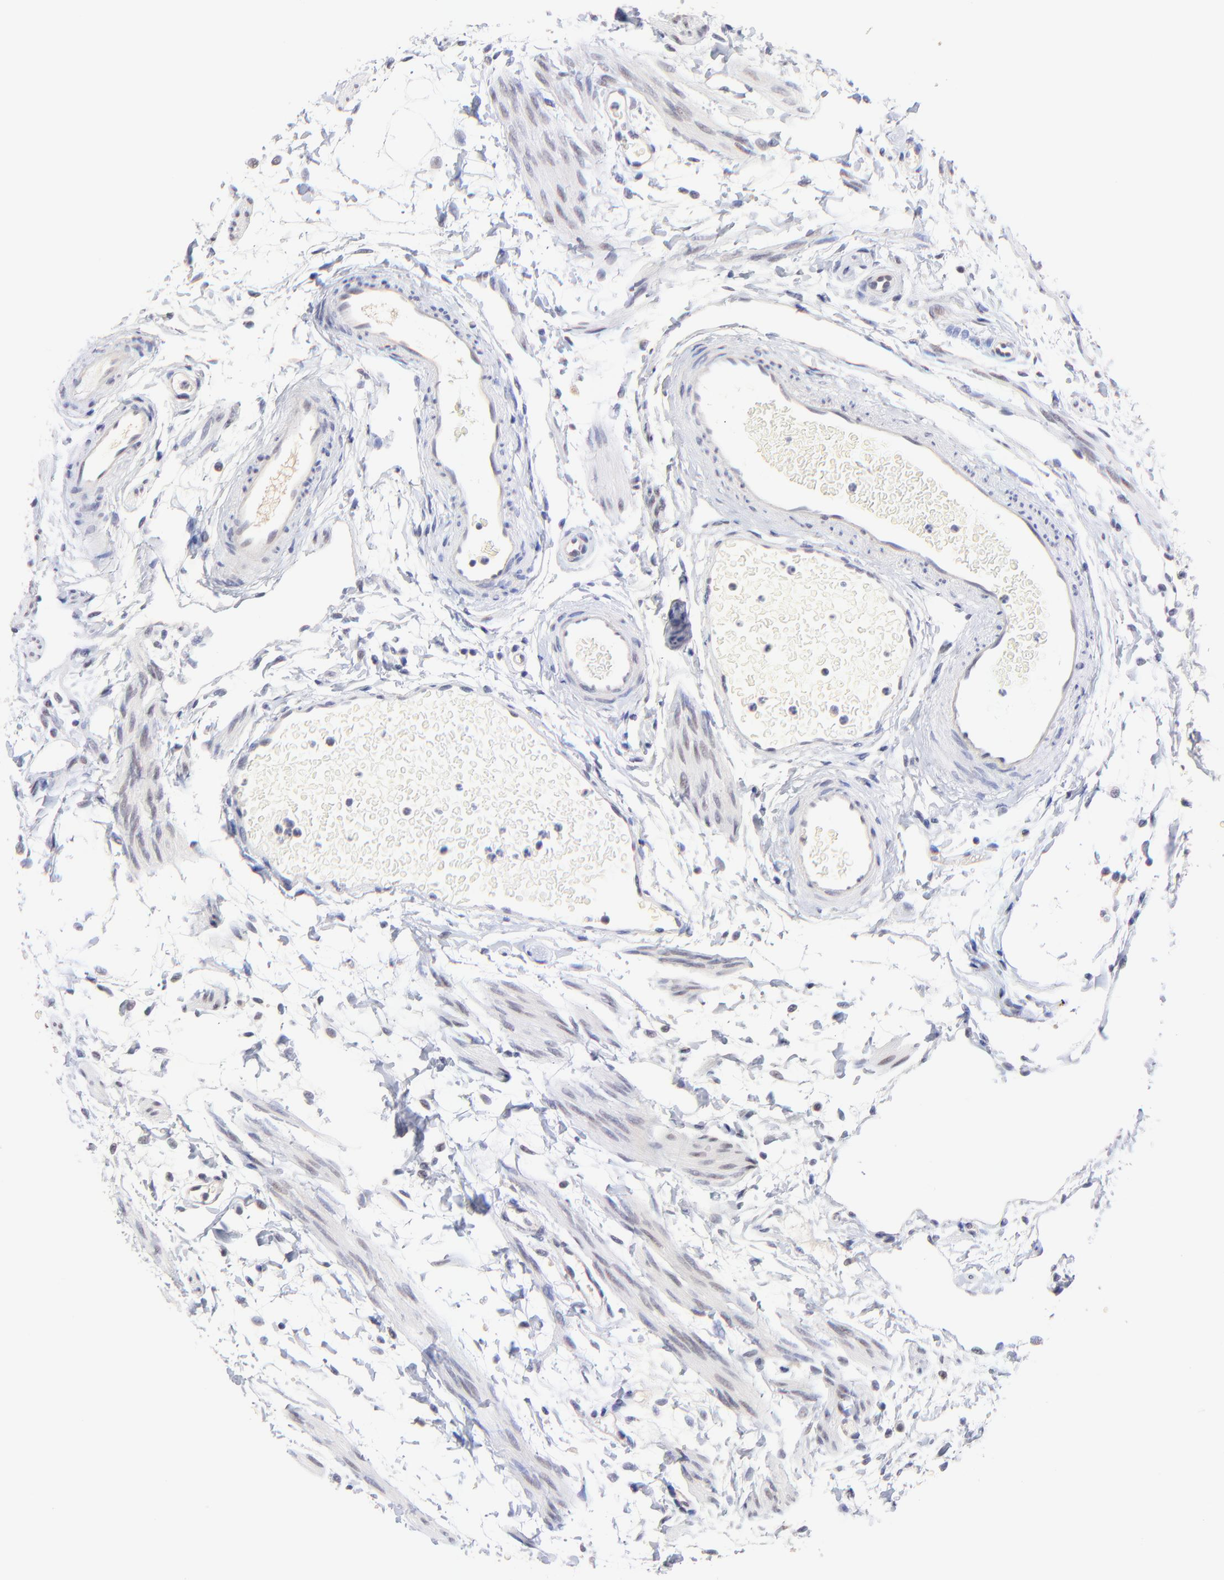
{"staining": {"intensity": "moderate", "quantity": "<25%", "location": "nuclear"}, "tissue": "fallopian tube", "cell_type": "Glandular cells", "image_type": "normal", "snomed": [{"axis": "morphology", "description": "Normal tissue, NOS"}, {"axis": "morphology", "description": "Dermoid, NOS"}, {"axis": "topography", "description": "Fallopian tube"}], "caption": "Approximately <25% of glandular cells in unremarkable fallopian tube display moderate nuclear protein staining as visualized by brown immunohistochemical staining.", "gene": "ZNF747", "patient": {"sex": "female", "age": 33}}